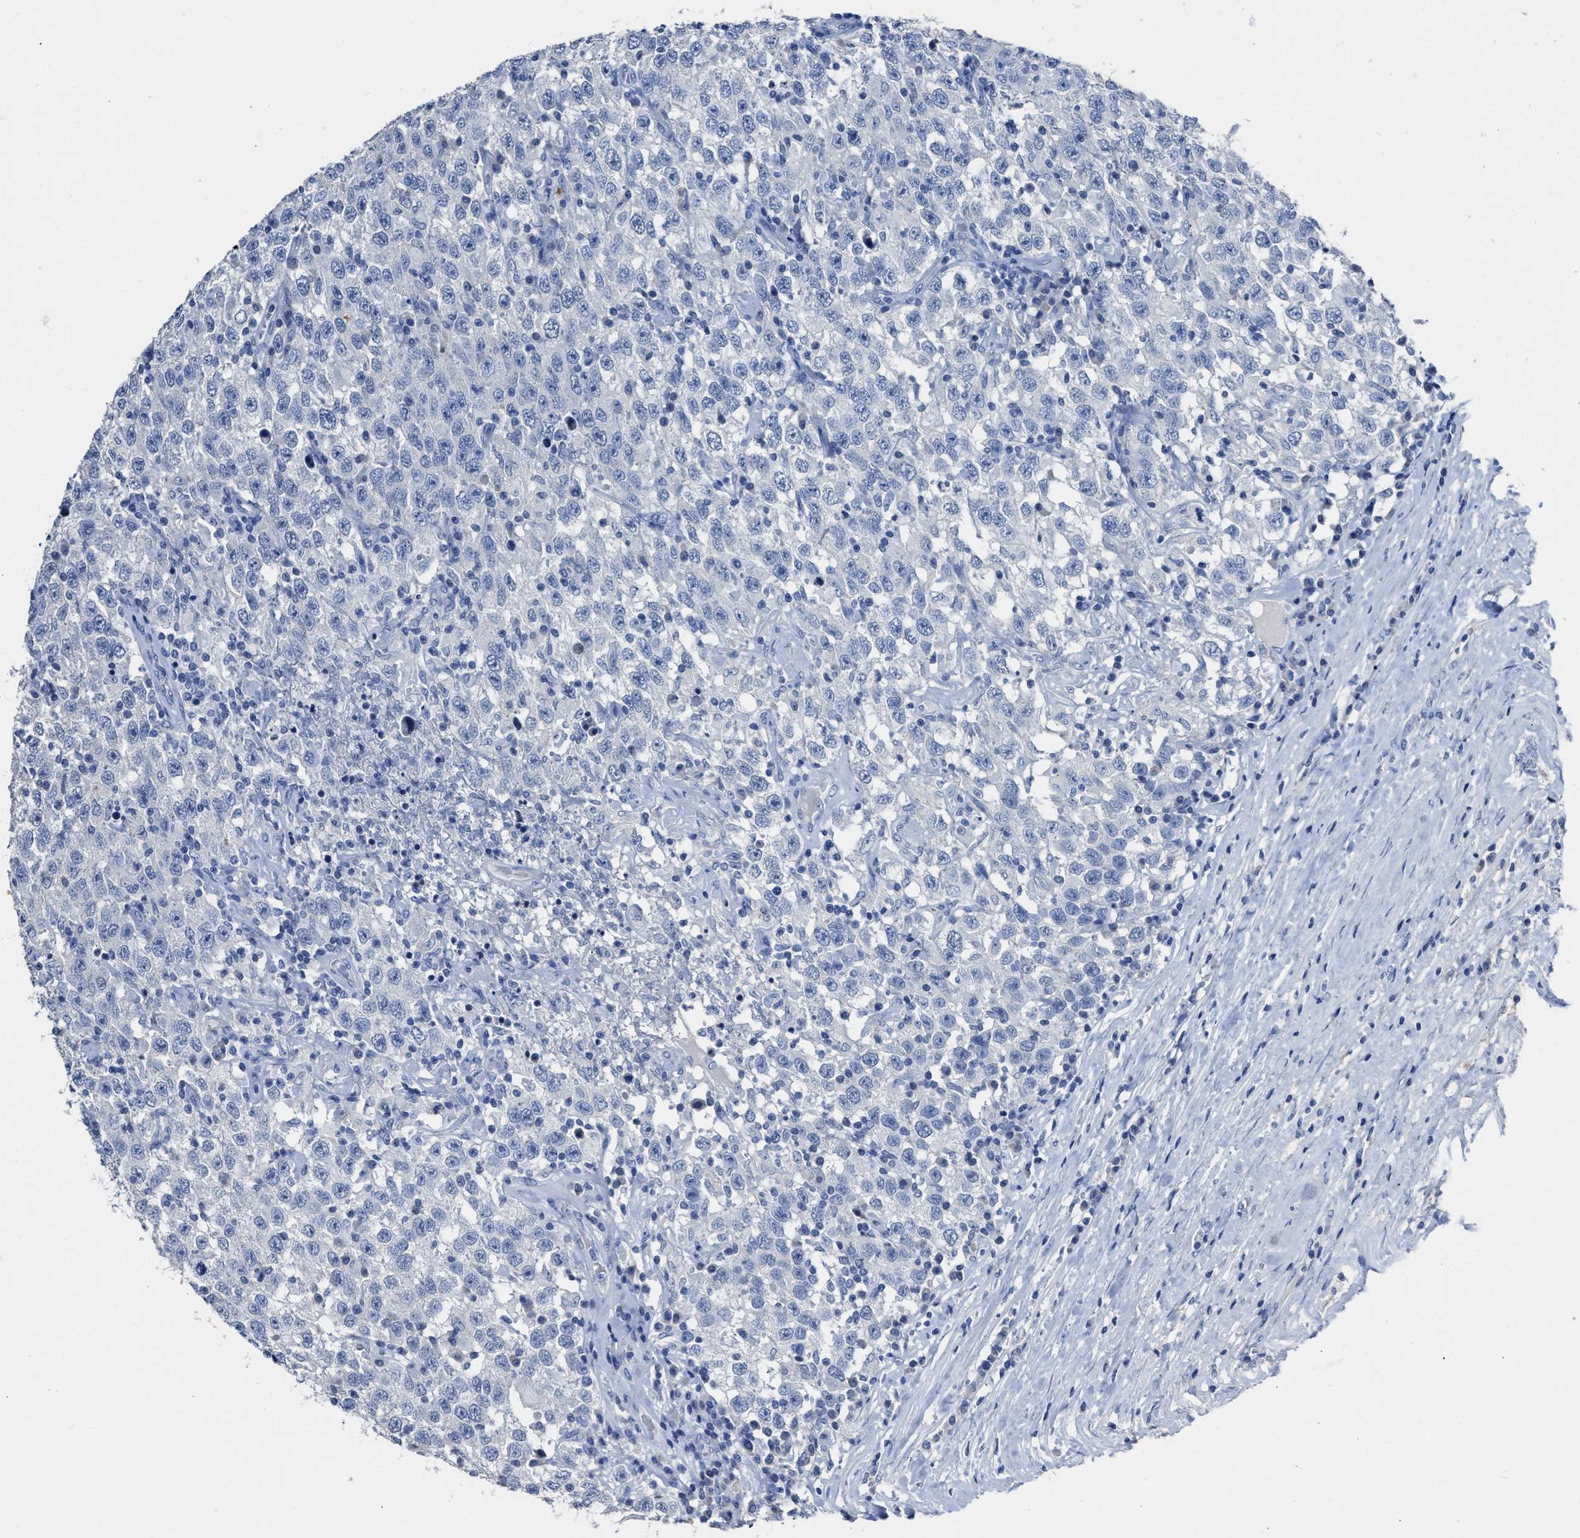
{"staining": {"intensity": "negative", "quantity": "none", "location": "none"}, "tissue": "testis cancer", "cell_type": "Tumor cells", "image_type": "cancer", "snomed": [{"axis": "morphology", "description": "Seminoma, NOS"}, {"axis": "topography", "description": "Testis"}], "caption": "A micrograph of testis seminoma stained for a protein shows no brown staining in tumor cells.", "gene": "CEACAM5", "patient": {"sex": "male", "age": 41}}